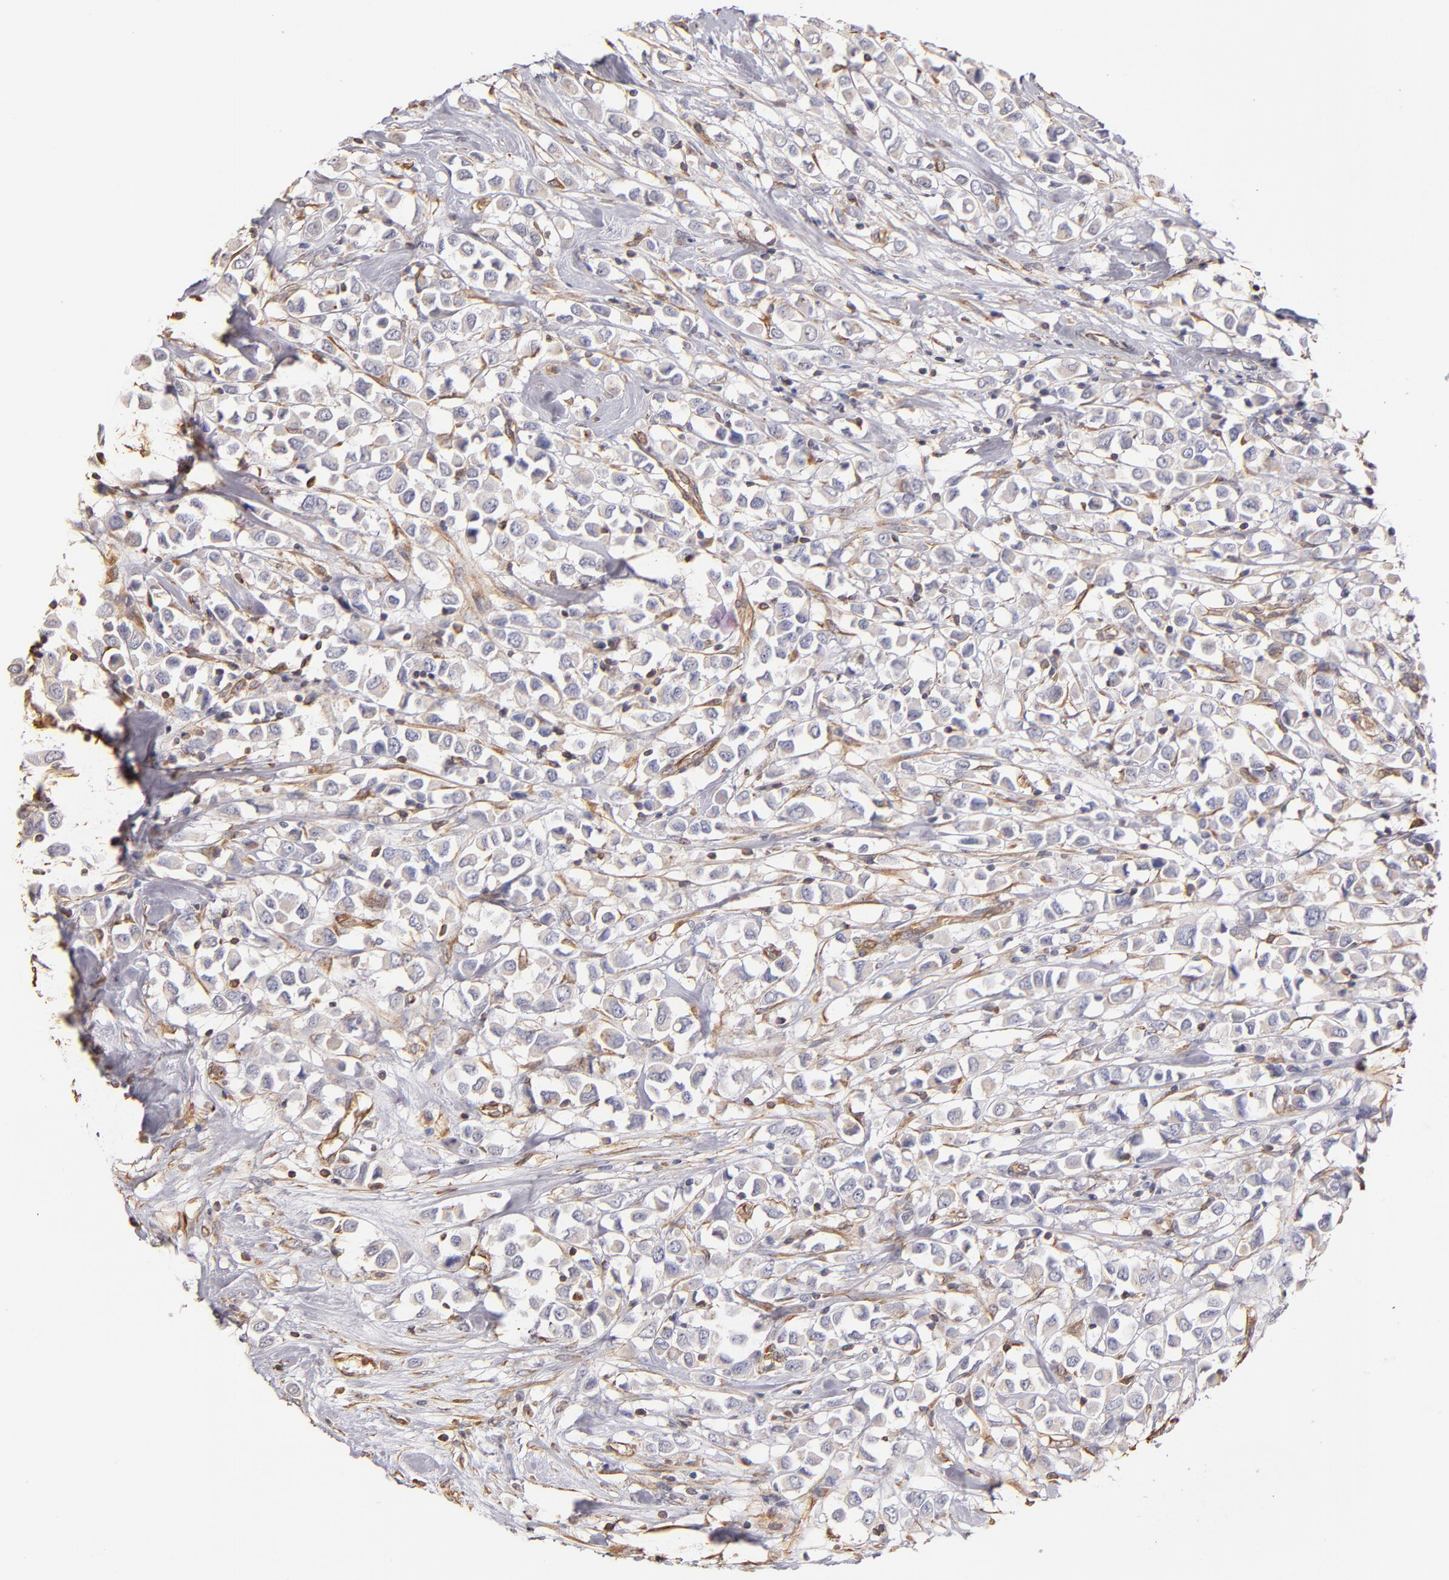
{"staining": {"intensity": "negative", "quantity": "none", "location": "none"}, "tissue": "breast cancer", "cell_type": "Tumor cells", "image_type": "cancer", "snomed": [{"axis": "morphology", "description": "Duct carcinoma"}, {"axis": "topography", "description": "Breast"}], "caption": "This is an immunohistochemistry photomicrograph of human breast cancer. There is no staining in tumor cells.", "gene": "ABCC1", "patient": {"sex": "female", "age": 61}}